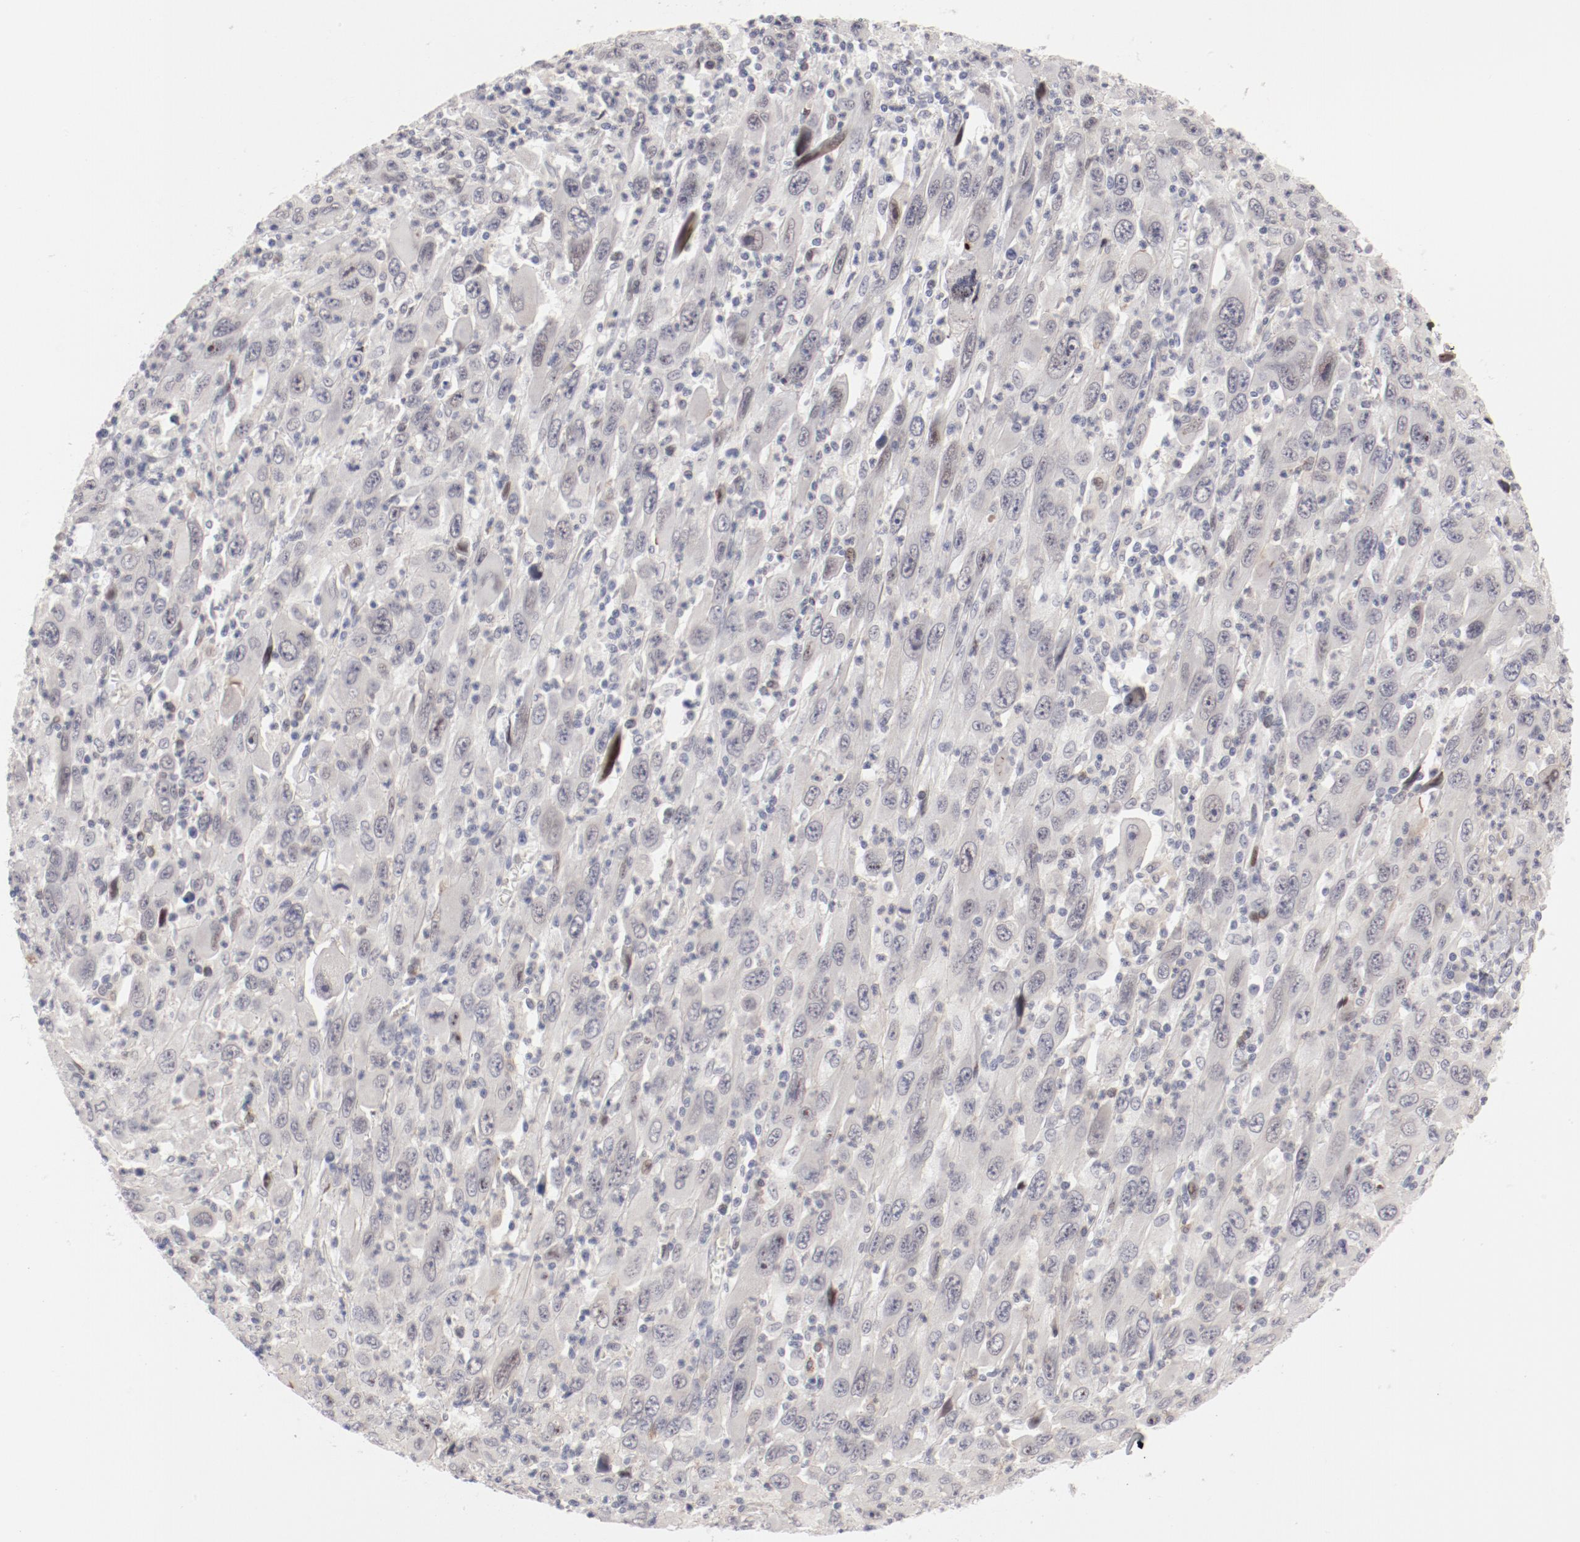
{"staining": {"intensity": "negative", "quantity": "none", "location": "none"}, "tissue": "melanoma", "cell_type": "Tumor cells", "image_type": "cancer", "snomed": [{"axis": "morphology", "description": "Malignant melanoma, Metastatic site"}, {"axis": "topography", "description": "Skin"}], "caption": "Tumor cells show no significant protein staining in malignant melanoma (metastatic site).", "gene": "FSCB", "patient": {"sex": "female", "age": 56}}